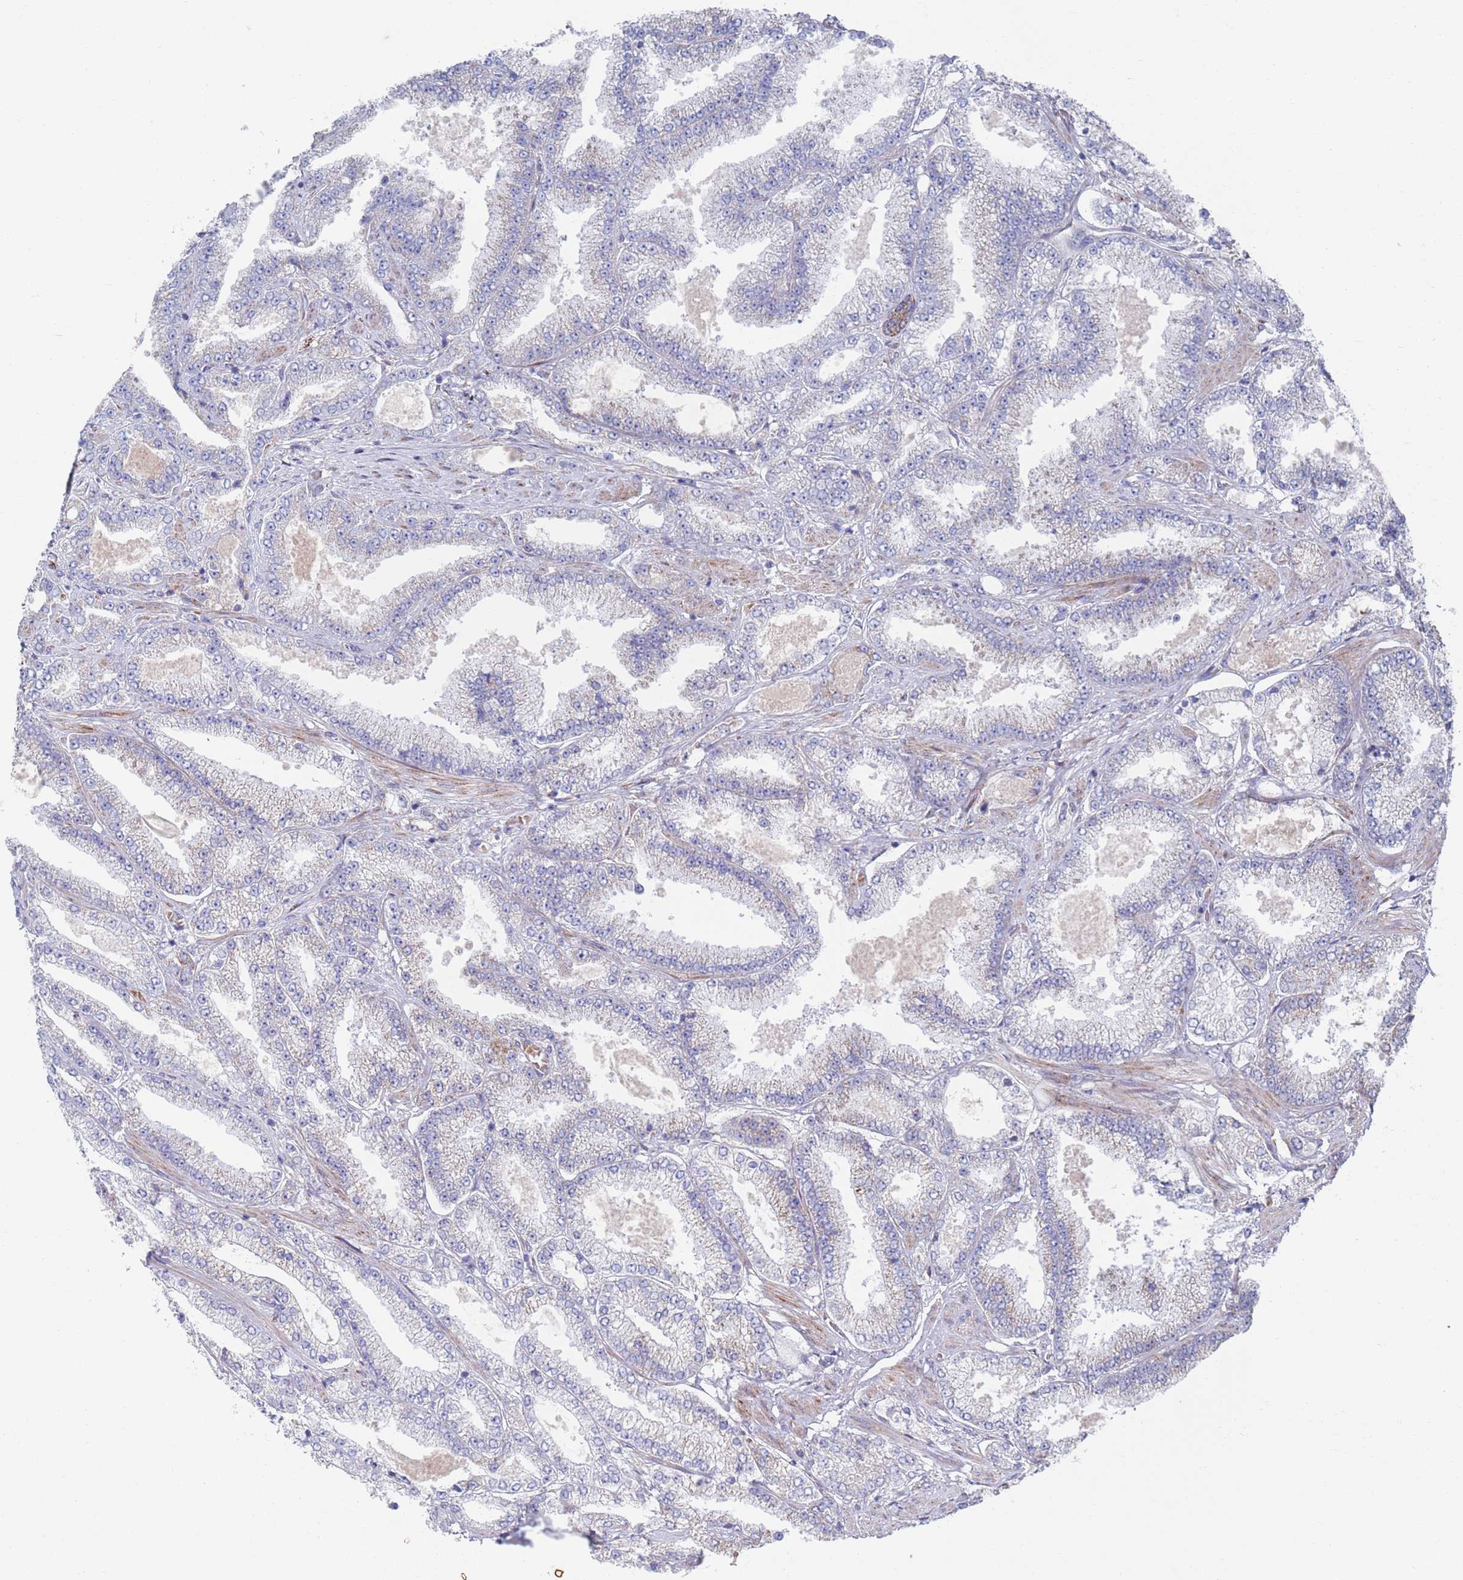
{"staining": {"intensity": "weak", "quantity": "<25%", "location": "cytoplasmic/membranous"}, "tissue": "prostate cancer", "cell_type": "Tumor cells", "image_type": "cancer", "snomed": [{"axis": "morphology", "description": "Adenocarcinoma, High grade"}, {"axis": "topography", "description": "Prostate"}], "caption": "Immunohistochemical staining of human prostate cancer (high-grade adenocarcinoma) reveals no significant expression in tumor cells.", "gene": "CHCHD6", "patient": {"sex": "male", "age": 68}}